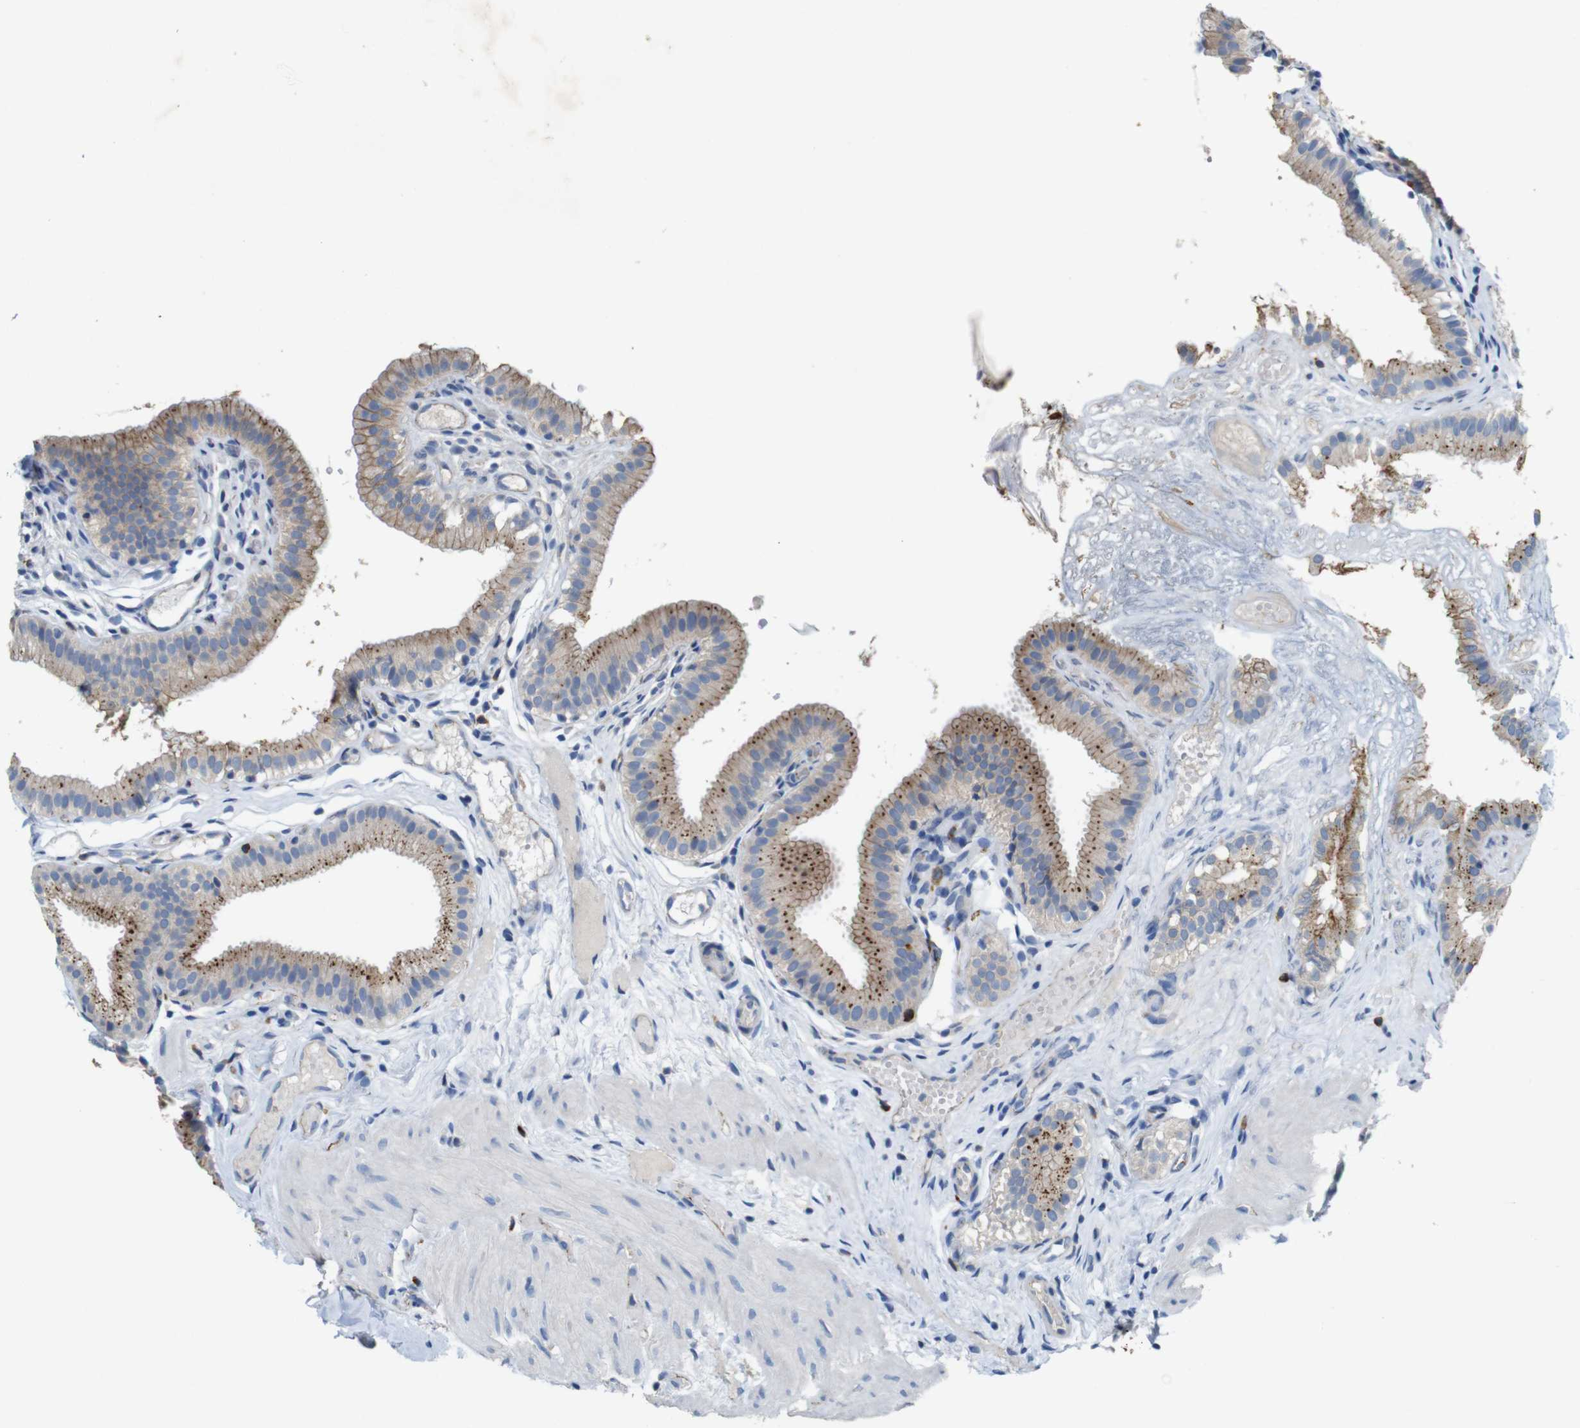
{"staining": {"intensity": "moderate", "quantity": ">75%", "location": "cytoplasmic/membranous"}, "tissue": "gallbladder", "cell_type": "Glandular cells", "image_type": "normal", "snomed": [{"axis": "morphology", "description": "Normal tissue, NOS"}, {"axis": "topography", "description": "Gallbladder"}], "caption": "A brown stain highlights moderate cytoplasmic/membranous expression of a protein in glandular cells of benign gallbladder. (Brightfield microscopy of DAB IHC at high magnification).", "gene": "NHLRC3", "patient": {"sex": "female", "age": 26}}